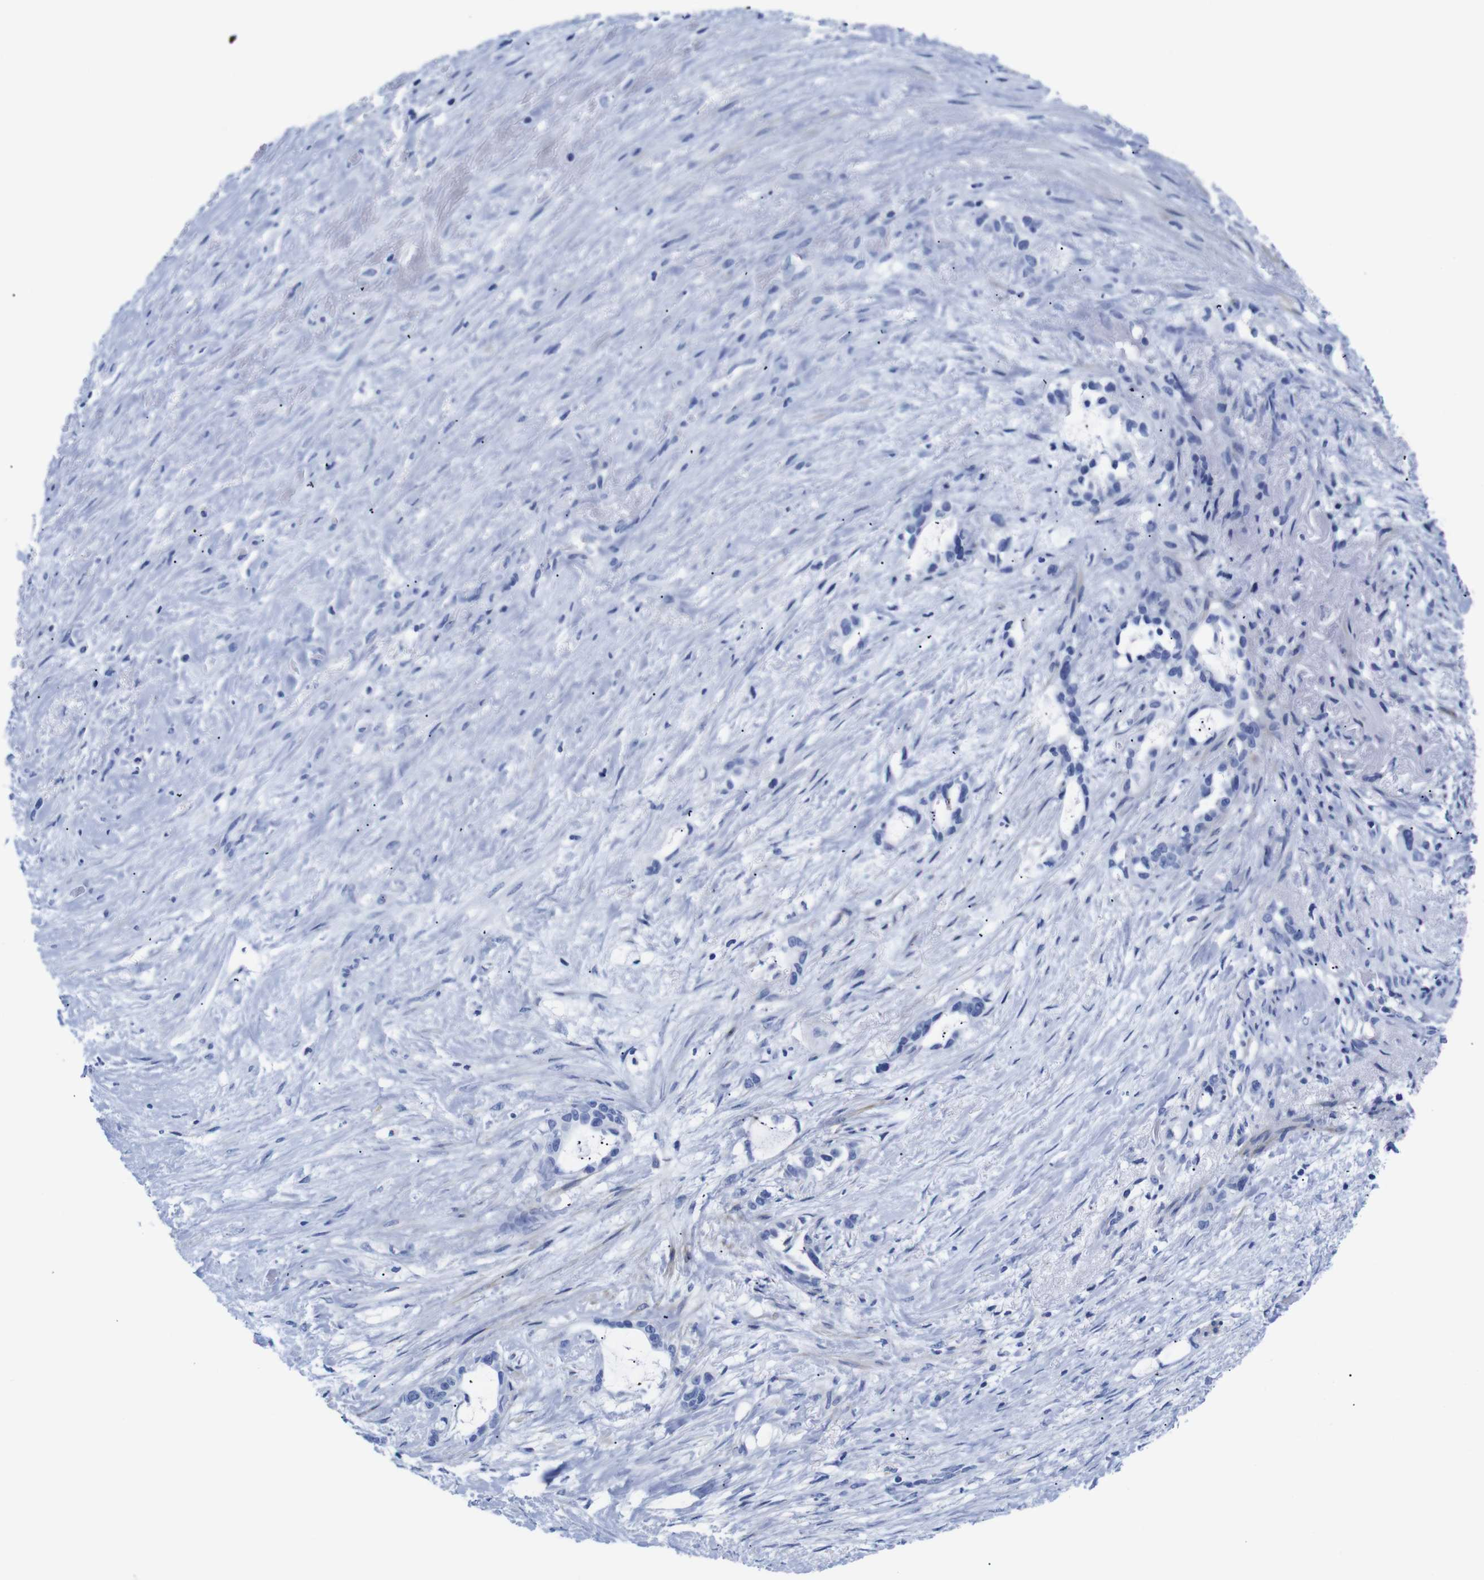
{"staining": {"intensity": "negative", "quantity": "none", "location": "none"}, "tissue": "liver cancer", "cell_type": "Tumor cells", "image_type": "cancer", "snomed": [{"axis": "morphology", "description": "Cholangiocarcinoma"}, {"axis": "topography", "description": "Liver"}], "caption": "Tumor cells are negative for protein expression in human liver cancer (cholangiocarcinoma). (Immunohistochemistry (ihc), brightfield microscopy, high magnification).", "gene": "LRRC55", "patient": {"sex": "female", "age": 65}}